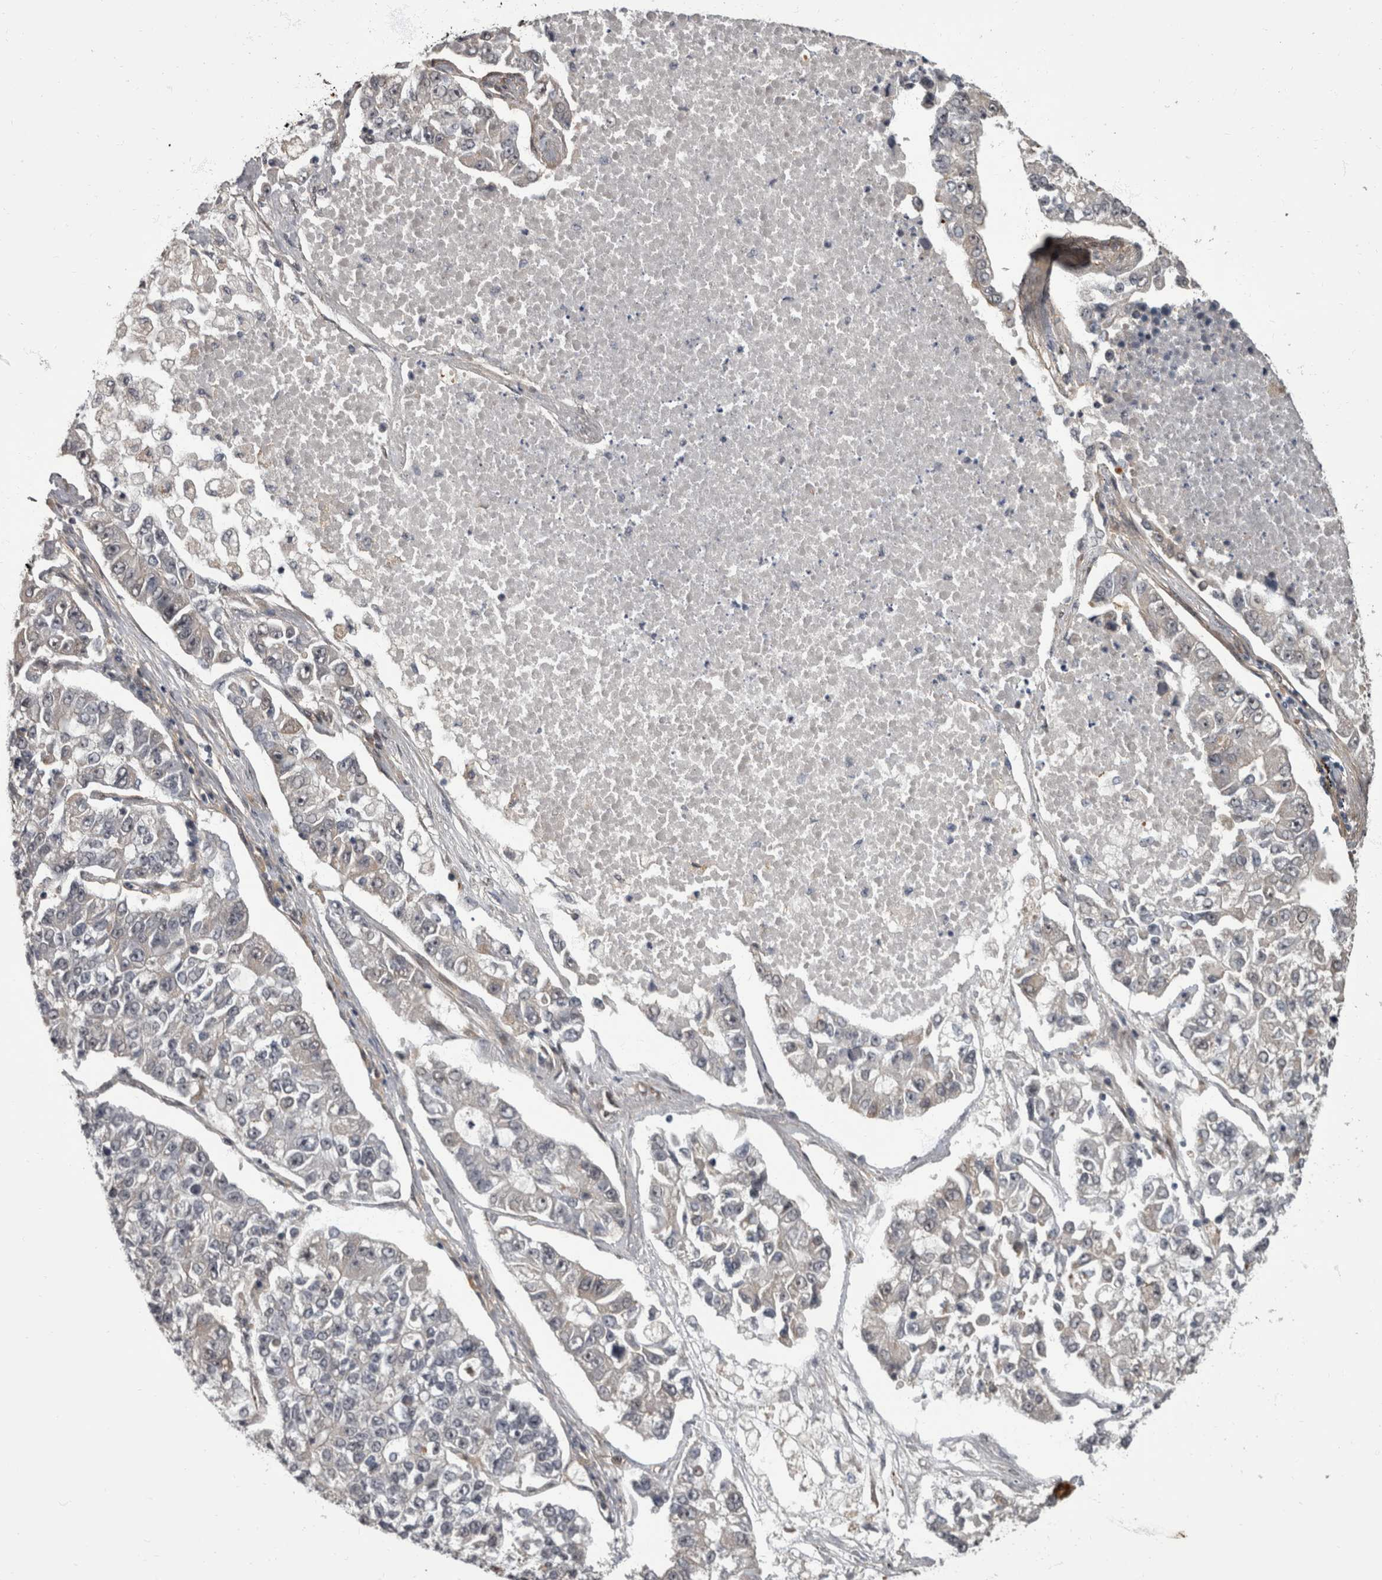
{"staining": {"intensity": "negative", "quantity": "none", "location": "none"}, "tissue": "lung cancer", "cell_type": "Tumor cells", "image_type": "cancer", "snomed": [{"axis": "morphology", "description": "Adenocarcinoma, NOS"}, {"axis": "topography", "description": "Lung"}], "caption": "DAB (3,3'-diaminobenzidine) immunohistochemical staining of human lung adenocarcinoma displays no significant staining in tumor cells. (DAB immunohistochemistry with hematoxylin counter stain).", "gene": "AKT3", "patient": {"sex": "male", "age": 49}}